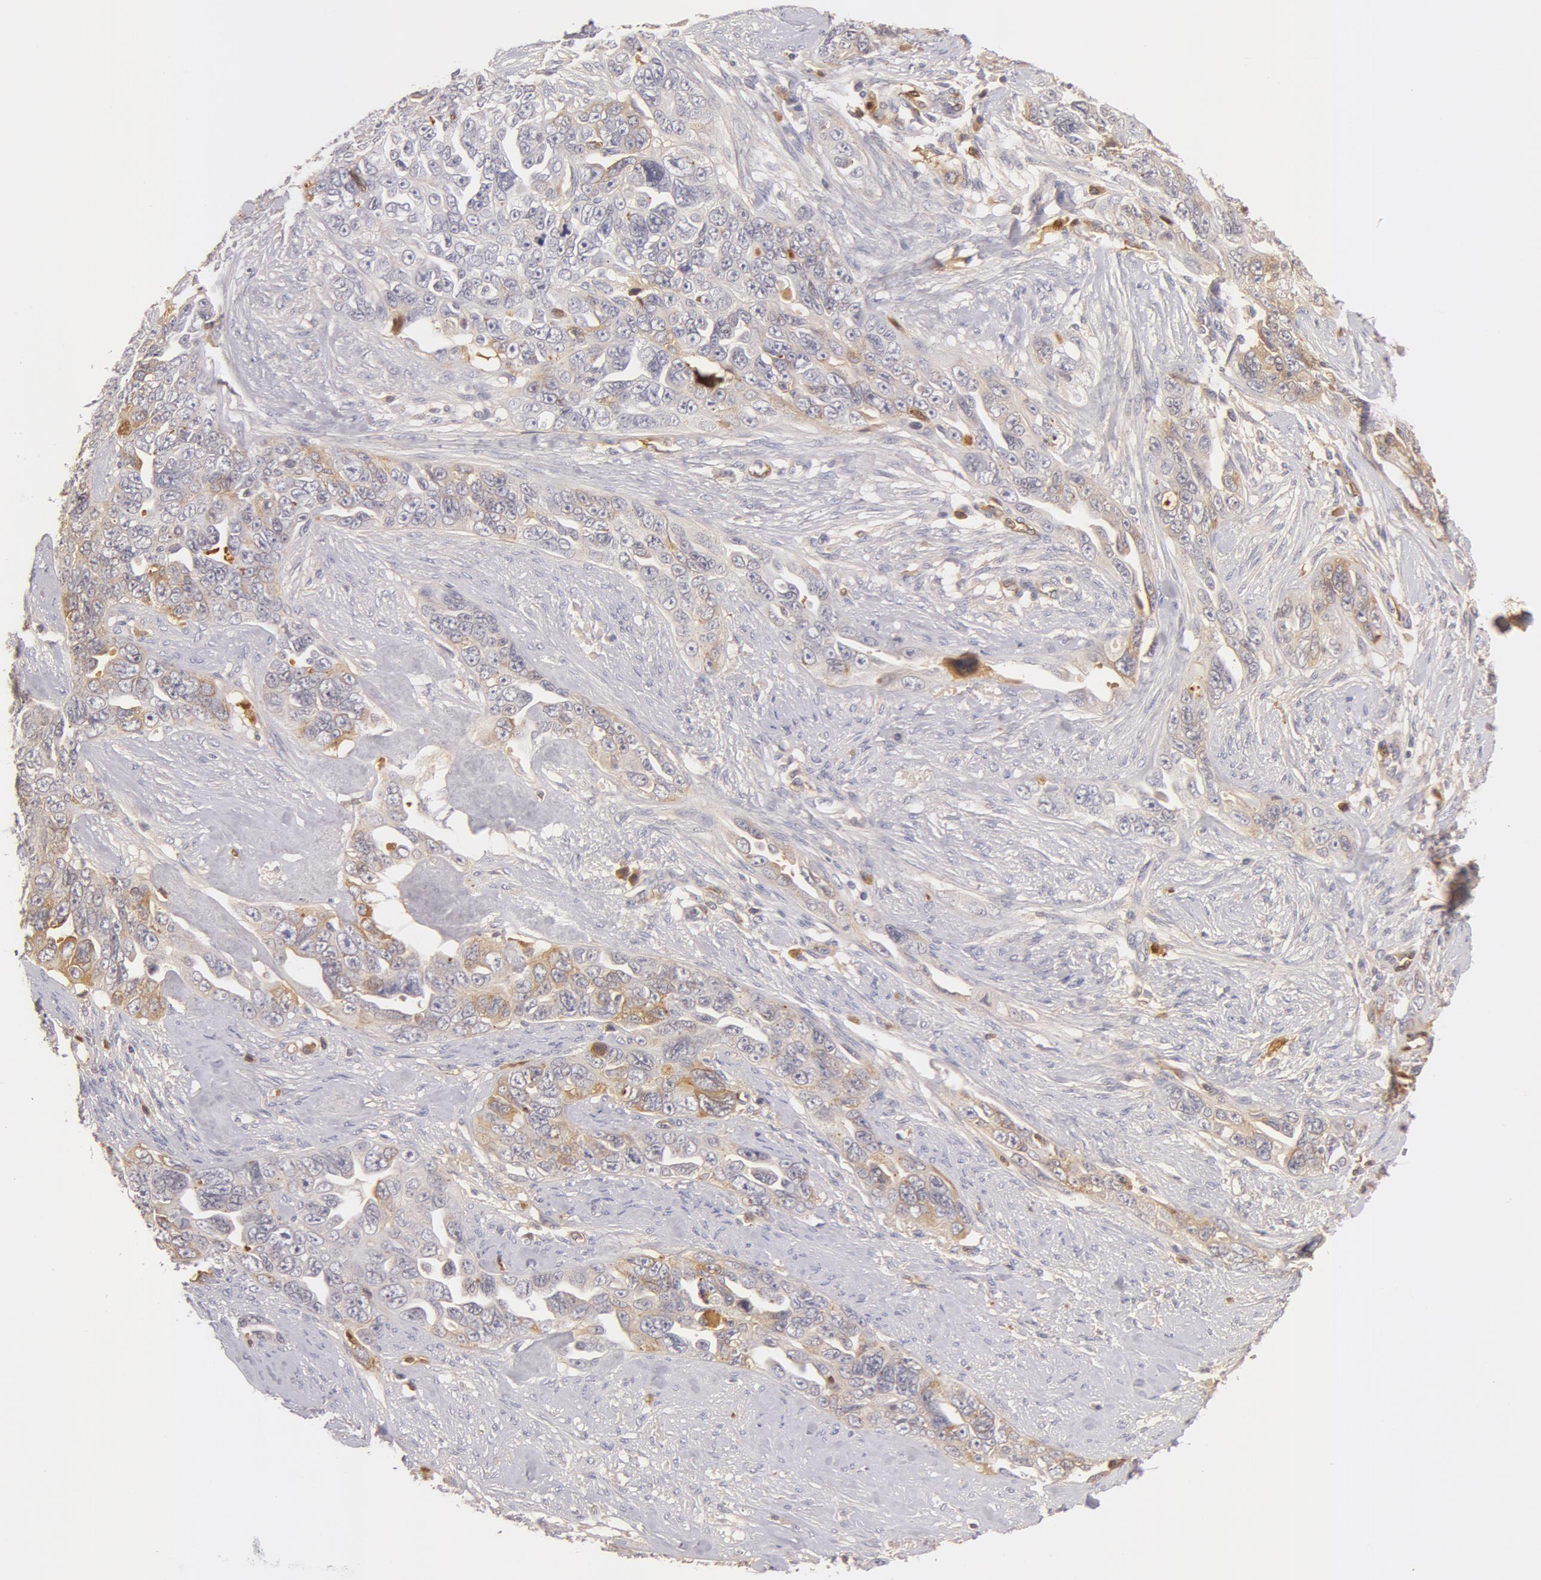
{"staining": {"intensity": "weak", "quantity": "<25%", "location": "cytoplasmic/membranous"}, "tissue": "ovarian cancer", "cell_type": "Tumor cells", "image_type": "cancer", "snomed": [{"axis": "morphology", "description": "Cystadenocarcinoma, serous, NOS"}, {"axis": "topography", "description": "Ovary"}], "caption": "This micrograph is of serous cystadenocarcinoma (ovarian) stained with immunohistochemistry to label a protein in brown with the nuclei are counter-stained blue. There is no positivity in tumor cells.", "gene": "GC", "patient": {"sex": "female", "age": 63}}